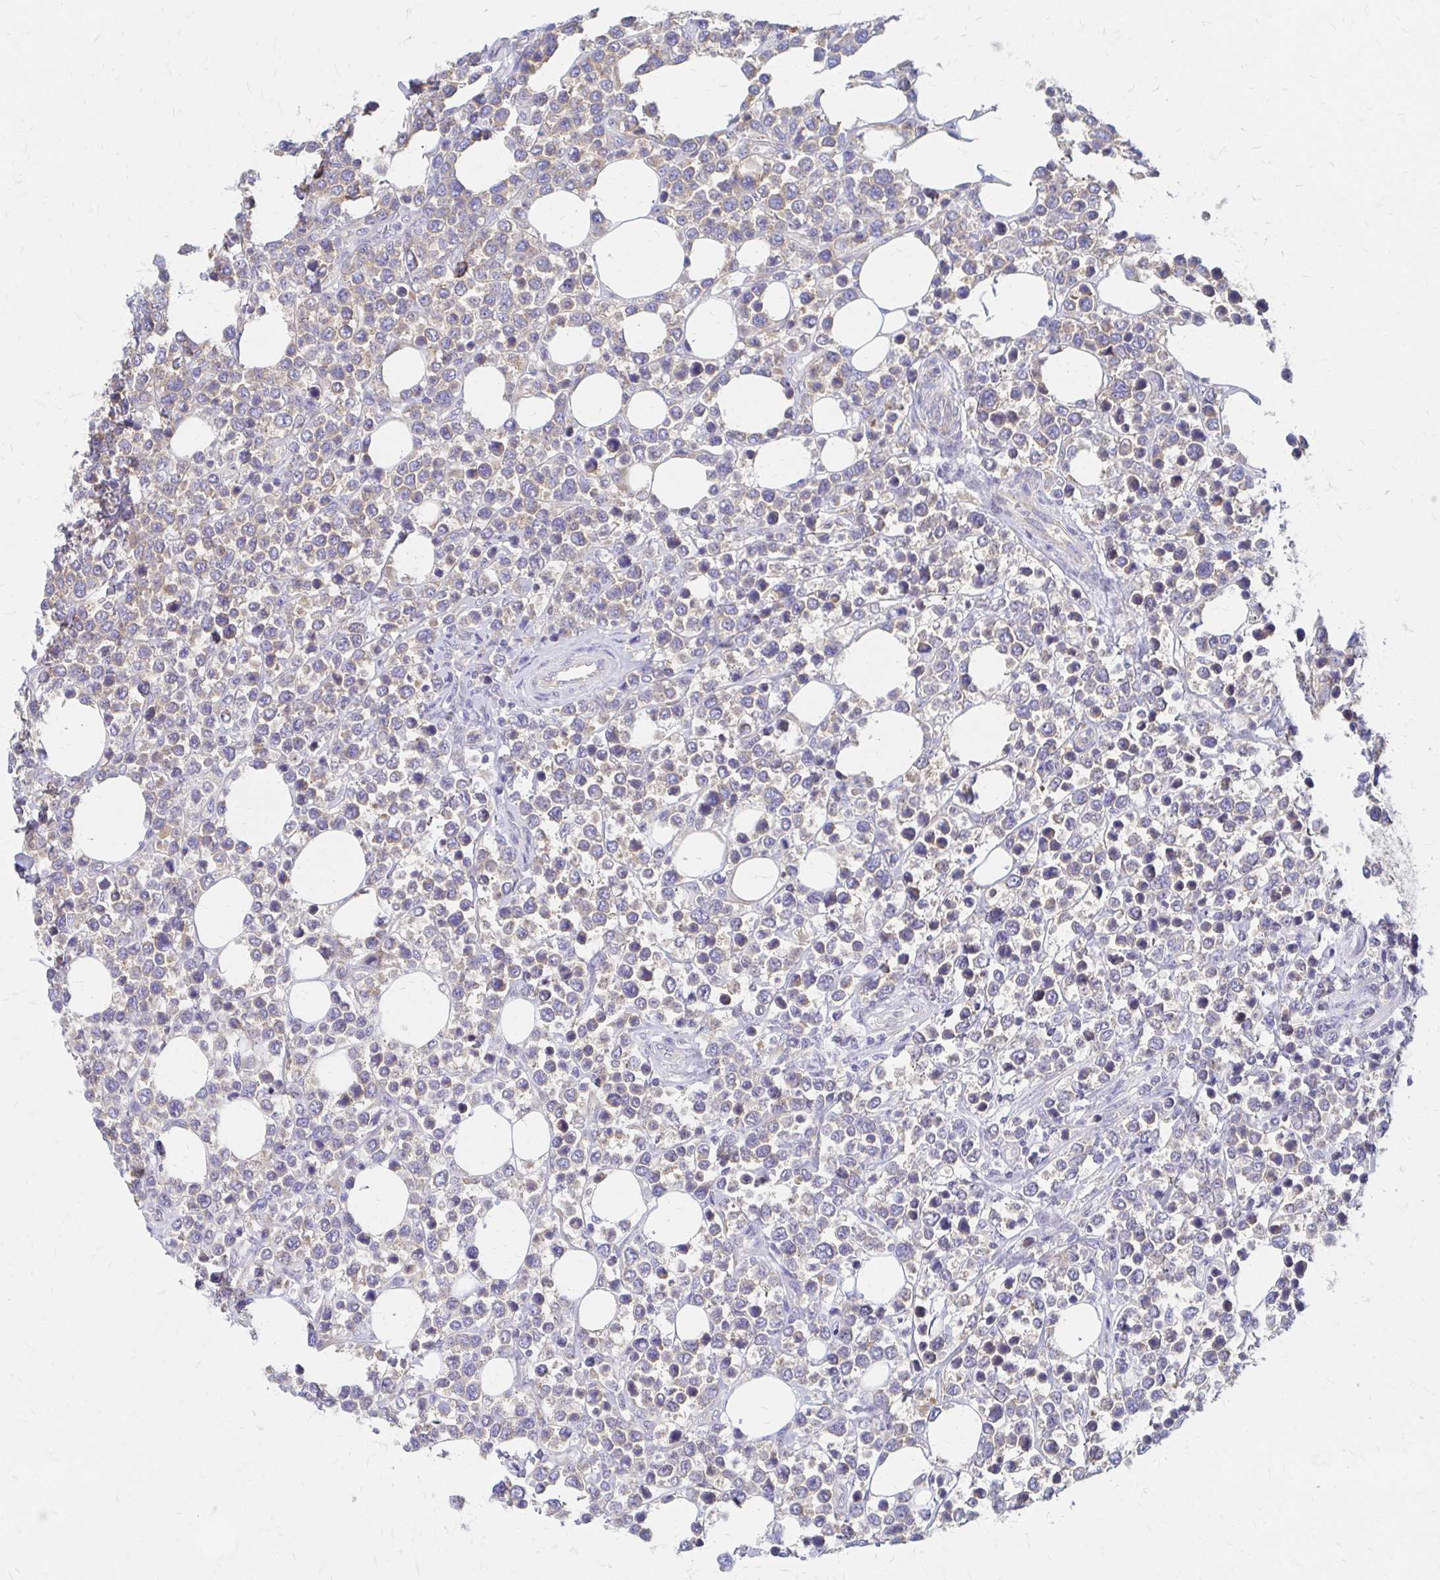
{"staining": {"intensity": "negative", "quantity": "none", "location": "none"}, "tissue": "lymphoma", "cell_type": "Tumor cells", "image_type": "cancer", "snomed": [{"axis": "morphology", "description": "Malignant lymphoma, non-Hodgkin's type, High grade"}, {"axis": "topography", "description": "Soft tissue"}], "caption": "Lymphoma was stained to show a protein in brown. There is no significant positivity in tumor cells.", "gene": "RPL27A", "patient": {"sex": "female", "age": 56}}